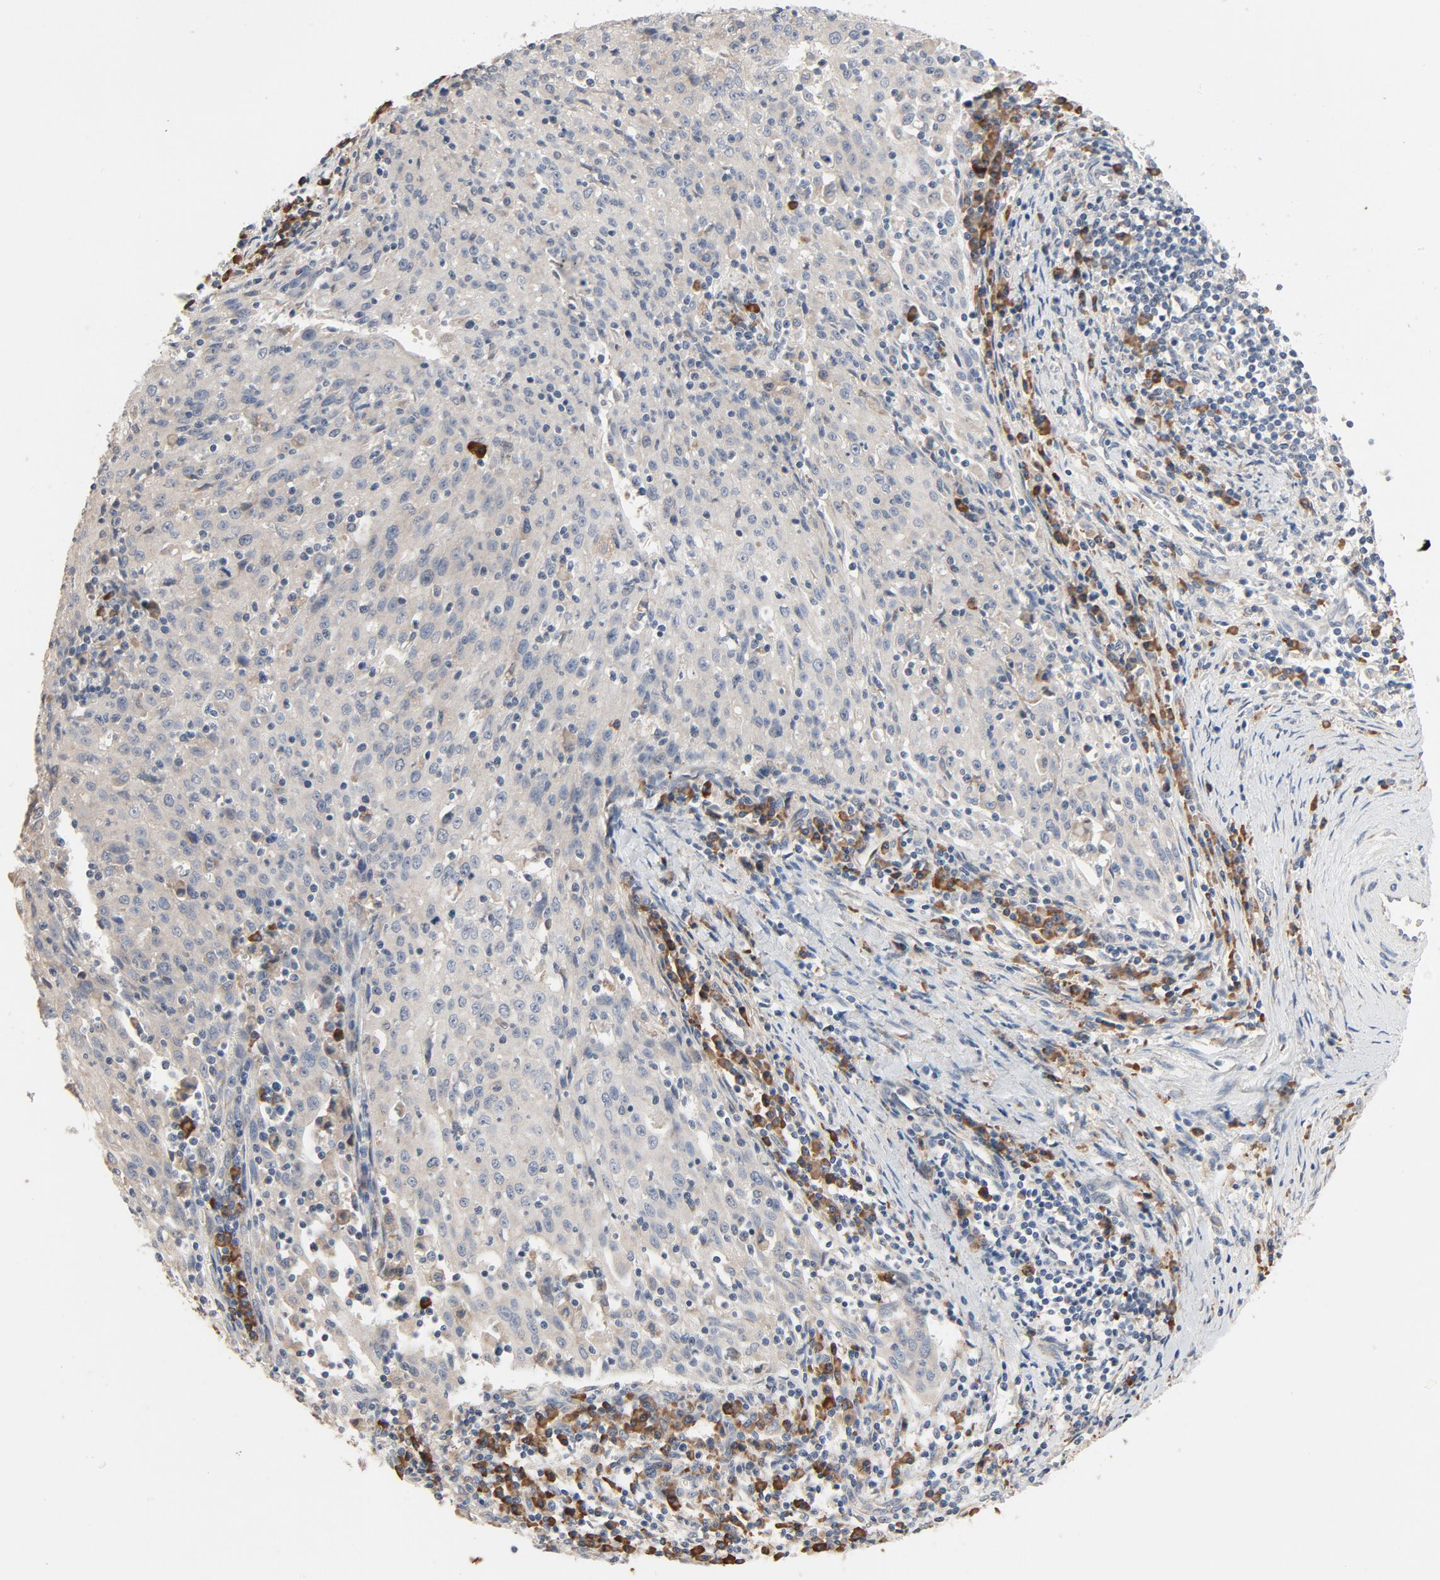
{"staining": {"intensity": "weak", "quantity": "<25%", "location": "cytoplasmic/membranous"}, "tissue": "cervical cancer", "cell_type": "Tumor cells", "image_type": "cancer", "snomed": [{"axis": "morphology", "description": "Squamous cell carcinoma, NOS"}, {"axis": "topography", "description": "Cervix"}], "caption": "High power microscopy micrograph of an immunohistochemistry histopathology image of cervical squamous cell carcinoma, revealing no significant expression in tumor cells.", "gene": "TLR4", "patient": {"sex": "female", "age": 27}}